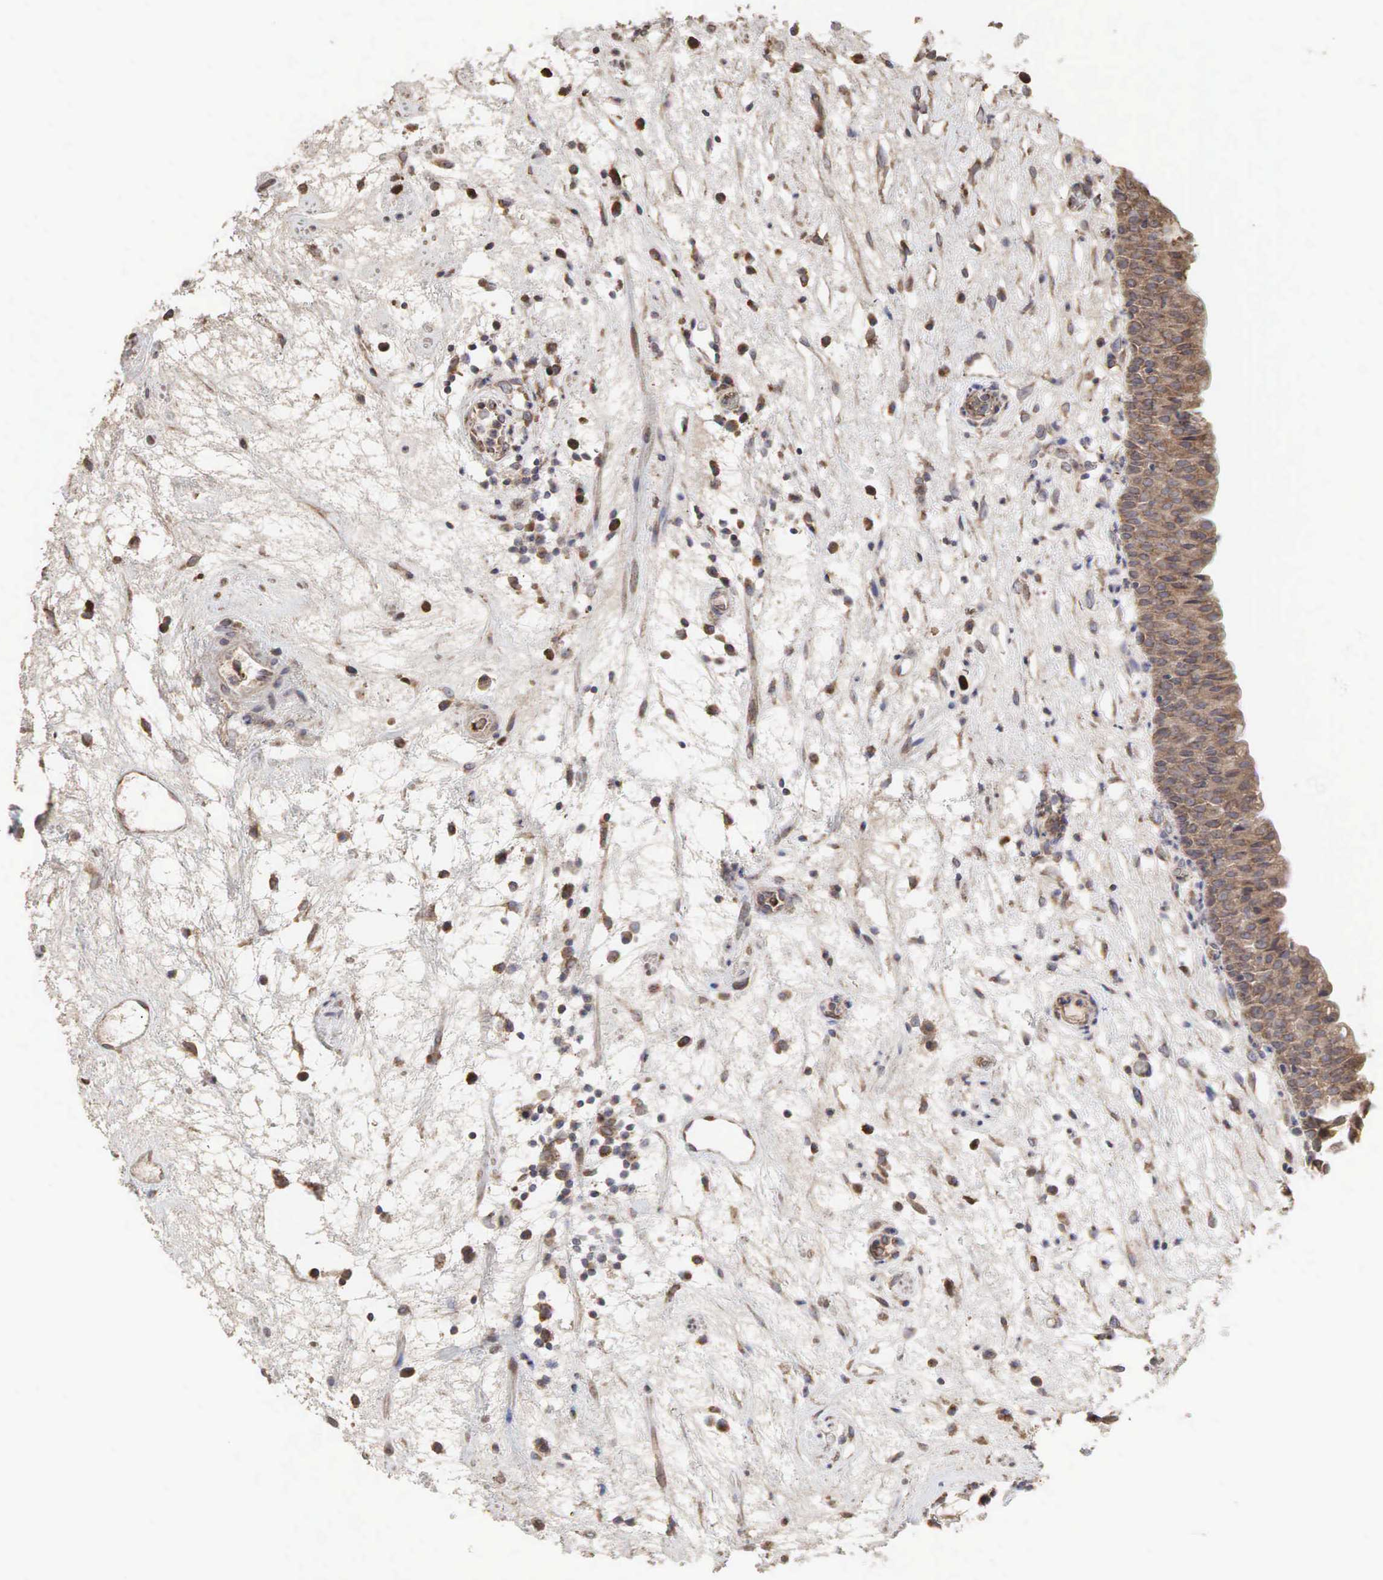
{"staining": {"intensity": "moderate", "quantity": ">75%", "location": "cytoplasmic/membranous"}, "tissue": "urinary bladder", "cell_type": "Urothelial cells", "image_type": "normal", "snomed": [{"axis": "morphology", "description": "Normal tissue, NOS"}, {"axis": "topography", "description": "Urinary bladder"}], "caption": "An immunohistochemistry micrograph of normal tissue is shown. Protein staining in brown highlights moderate cytoplasmic/membranous positivity in urinary bladder within urothelial cells. Nuclei are stained in blue.", "gene": "PABPC5", "patient": {"sex": "male", "age": 48}}